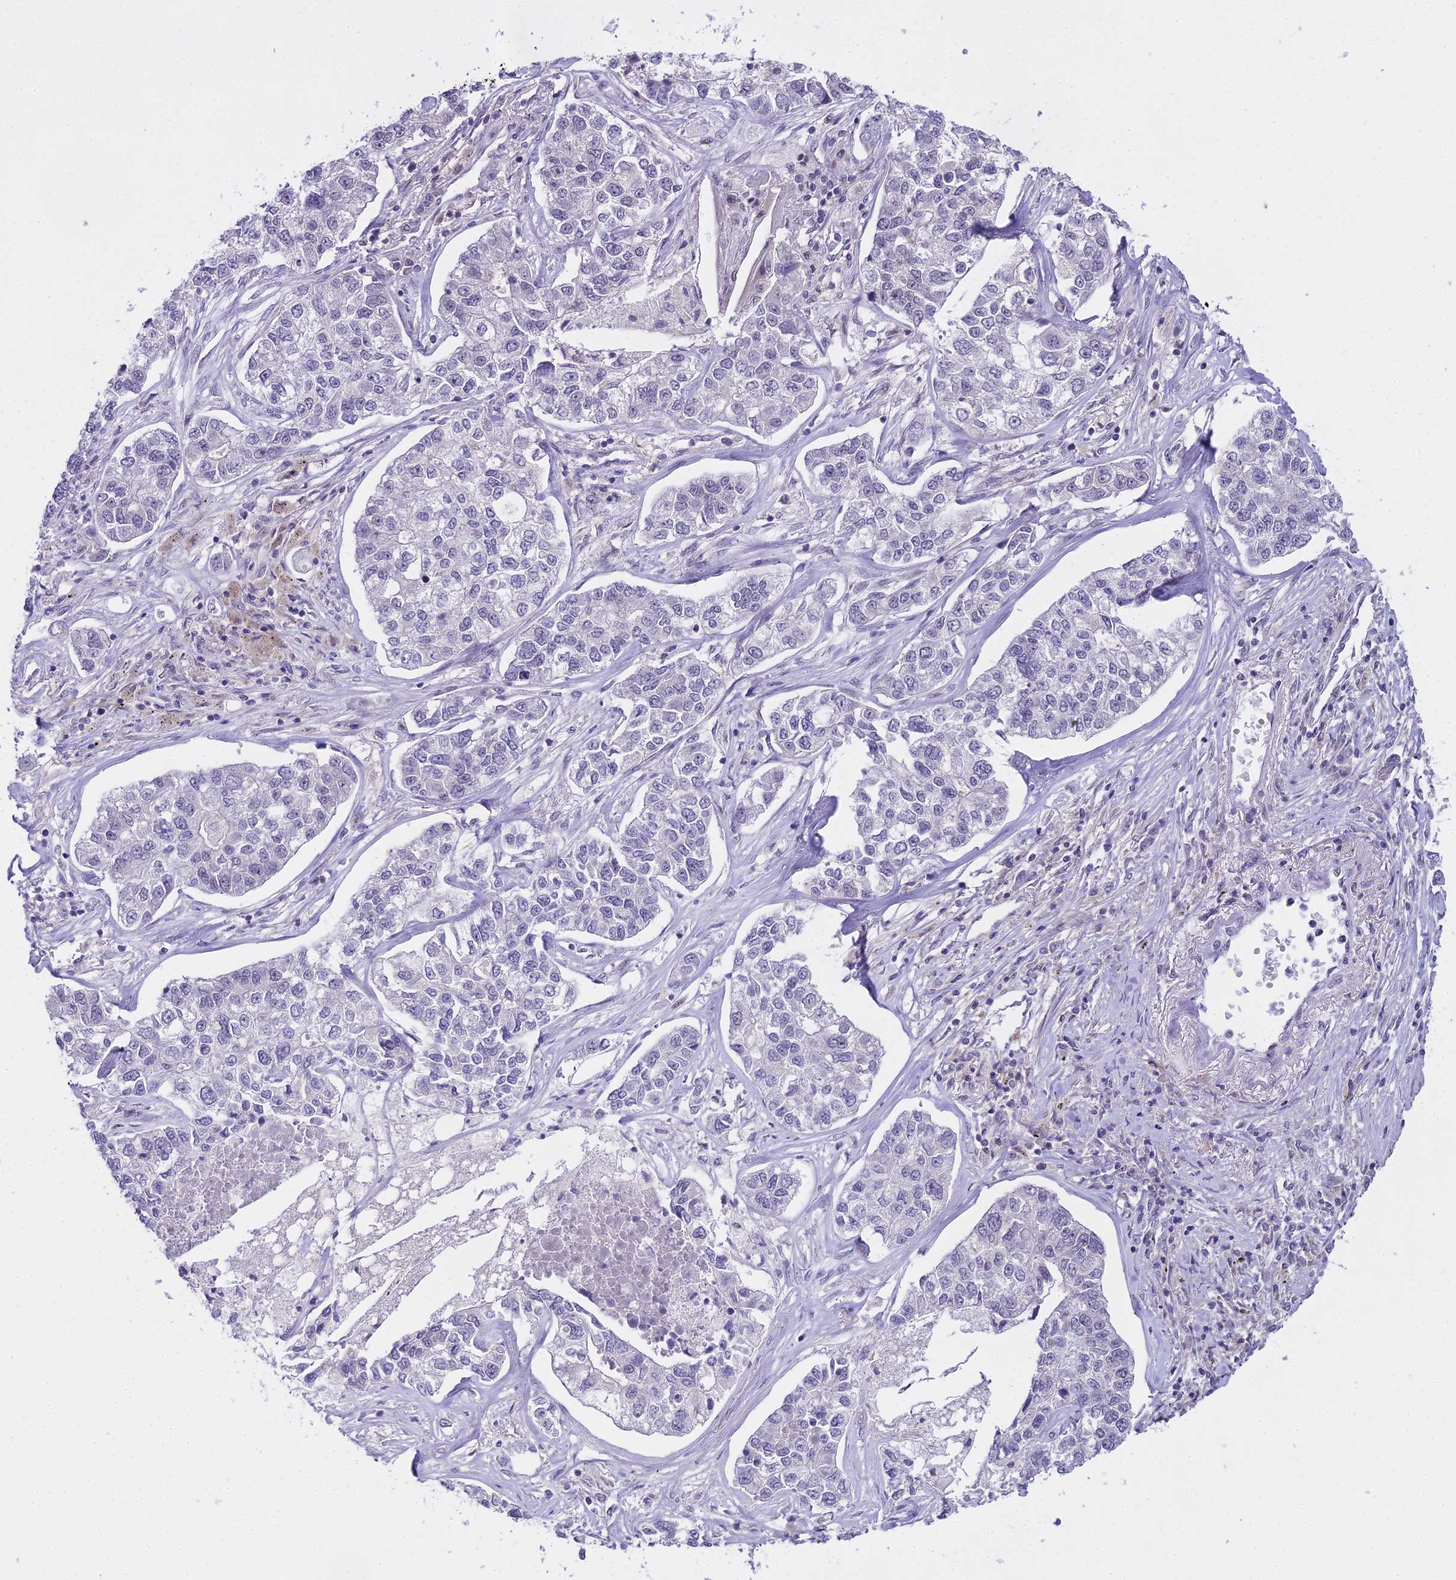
{"staining": {"intensity": "negative", "quantity": "none", "location": "none"}, "tissue": "lung cancer", "cell_type": "Tumor cells", "image_type": "cancer", "snomed": [{"axis": "morphology", "description": "Adenocarcinoma, NOS"}, {"axis": "topography", "description": "Lung"}], "caption": "Immunohistochemistry of lung cancer (adenocarcinoma) exhibits no expression in tumor cells.", "gene": "MAT2A", "patient": {"sex": "male", "age": 49}}